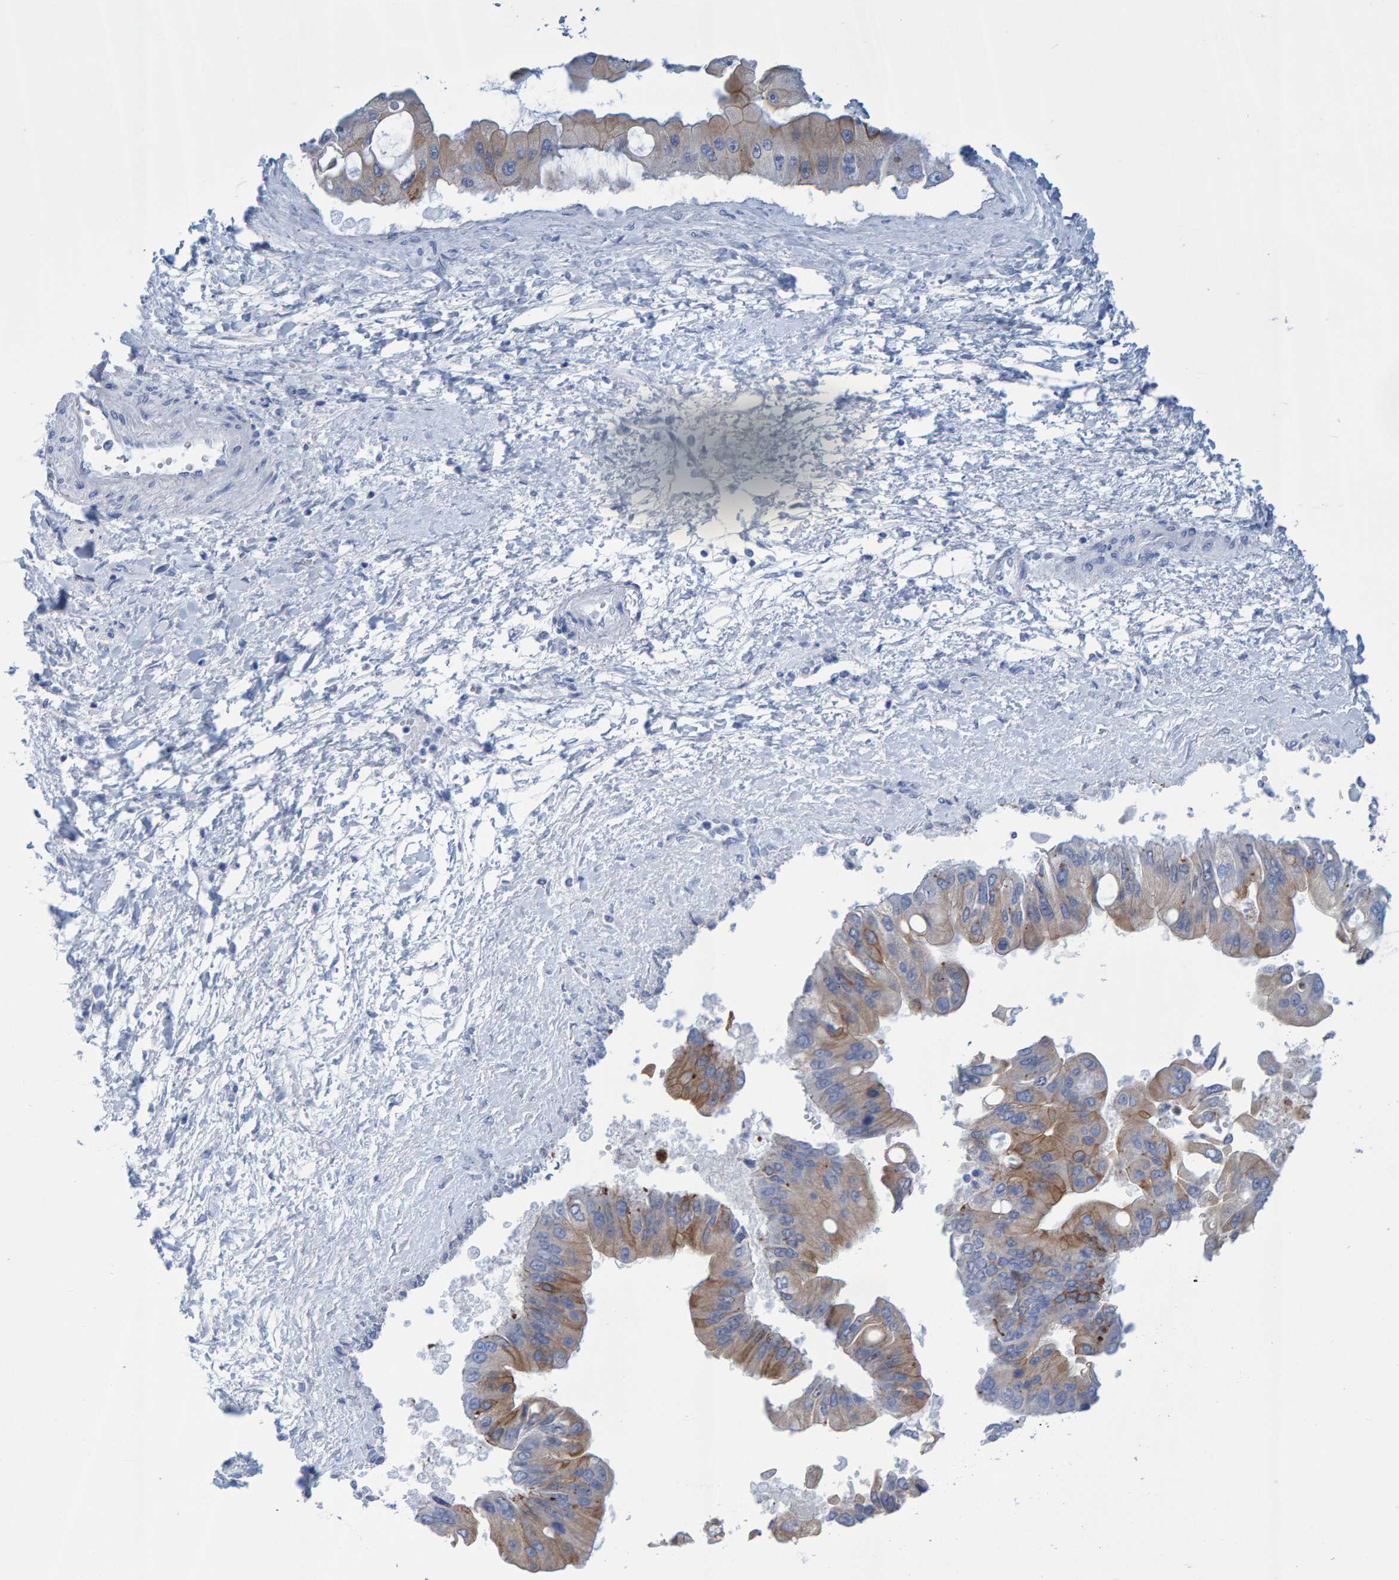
{"staining": {"intensity": "moderate", "quantity": "25%-75%", "location": "cytoplasmic/membranous"}, "tissue": "liver cancer", "cell_type": "Tumor cells", "image_type": "cancer", "snomed": [{"axis": "morphology", "description": "Cholangiocarcinoma"}, {"axis": "topography", "description": "Liver"}], "caption": "Immunohistochemistry (IHC) (DAB (3,3'-diaminobenzidine)) staining of liver cancer displays moderate cytoplasmic/membranous protein expression in approximately 25%-75% of tumor cells.", "gene": "JAKMIP3", "patient": {"sex": "male", "age": 50}}